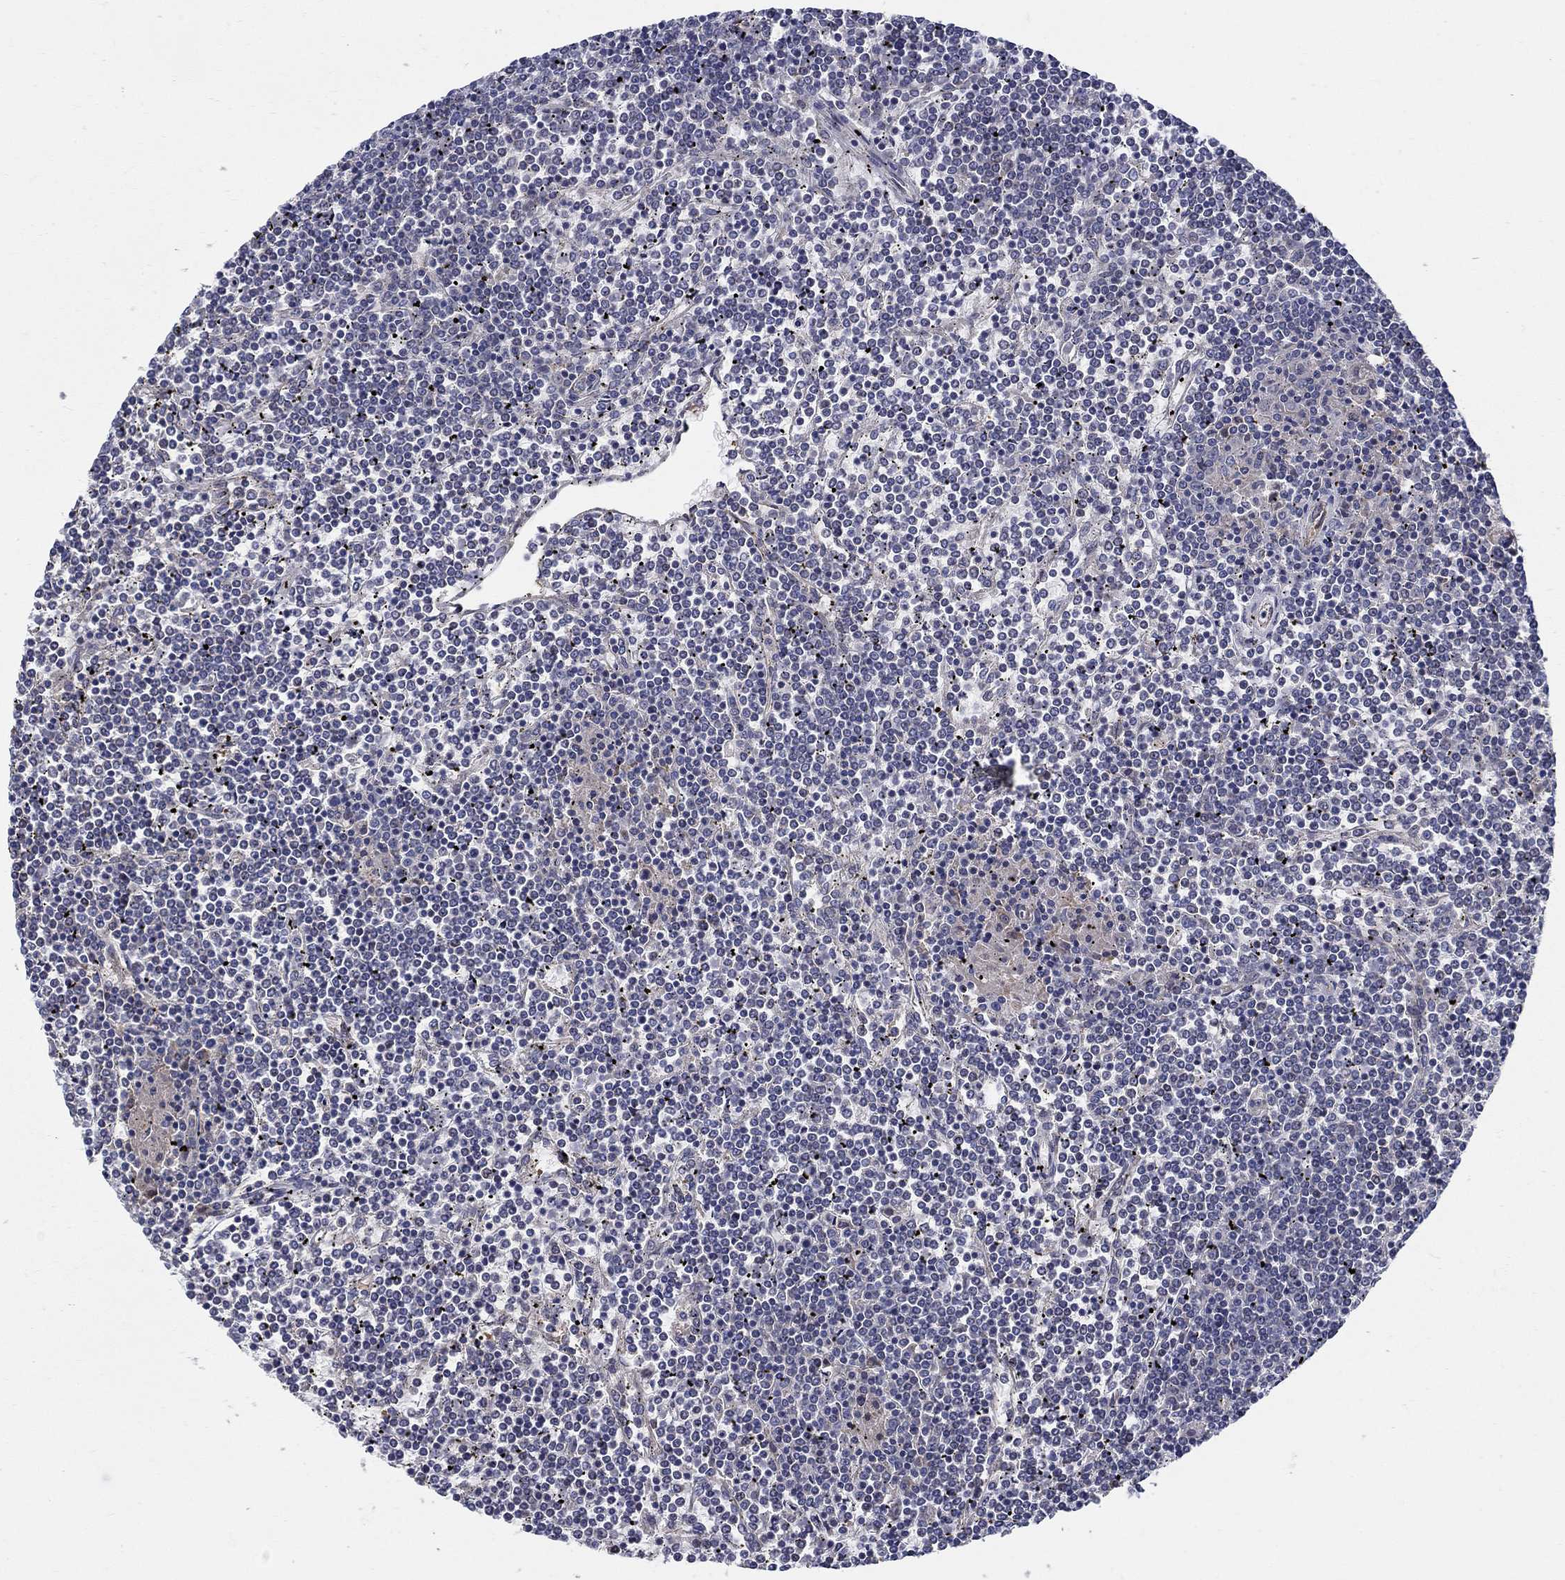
{"staining": {"intensity": "negative", "quantity": "none", "location": "none"}, "tissue": "lymphoma", "cell_type": "Tumor cells", "image_type": "cancer", "snomed": [{"axis": "morphology", "description": "Malignant lymphoma, non-Hodgkin's type, Low grade"}, {"axis": "topography", "description": "Spleen"}], "caption": "The photomicrograph shows no significant positivity in tumor cells of malignant lymphoma, non-Hodgkin's type (low-grade).", "gene": "C16orf46", "patient": {"sex": "female", "age": 19}}